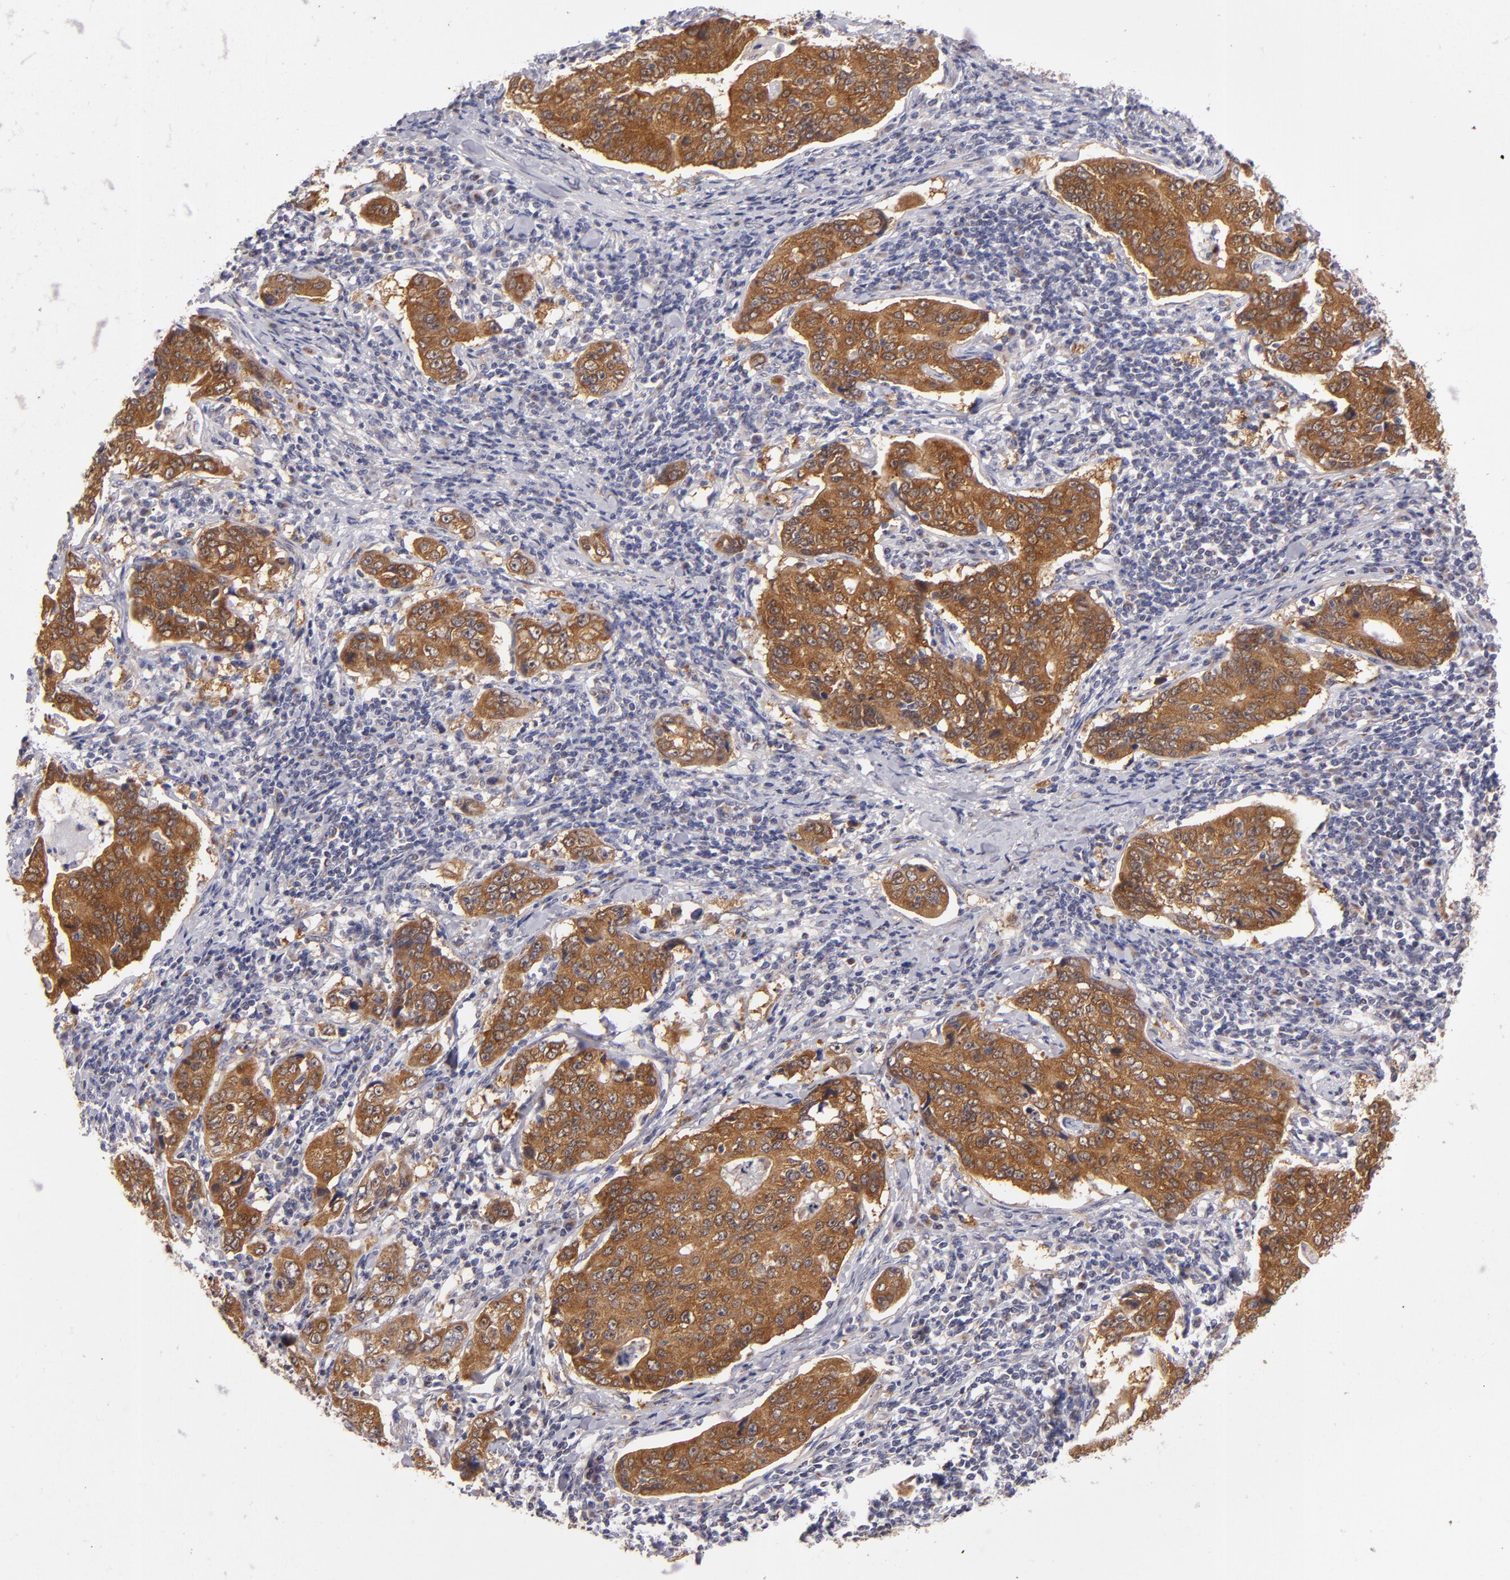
{"staining": {"intensity": "strong", "quantity": ">75%", "location": "cytoplasmic/membranous"}, "tissue": "stomach cancer", "cell_type": "Tumor cells", "image_type": "cancer", "snomed": [{"axis": "morphology", "description": "Adenocarcinoma, NOS"}, {"axis": "topography", "description": "Esophagus"}, {"axis": "topography", "description": "Stomach"}], "caption": "Immunohistochemistry micrograph of human stomach cancer (adenocarcinoma) stained for a protein (brown), which exhibits high levels of strong cytoplasmic/membranous expression in approximately >75% of tumor cells.", "gene": "SH2D4A", "patient": {"sex": "male", "age": 74}}